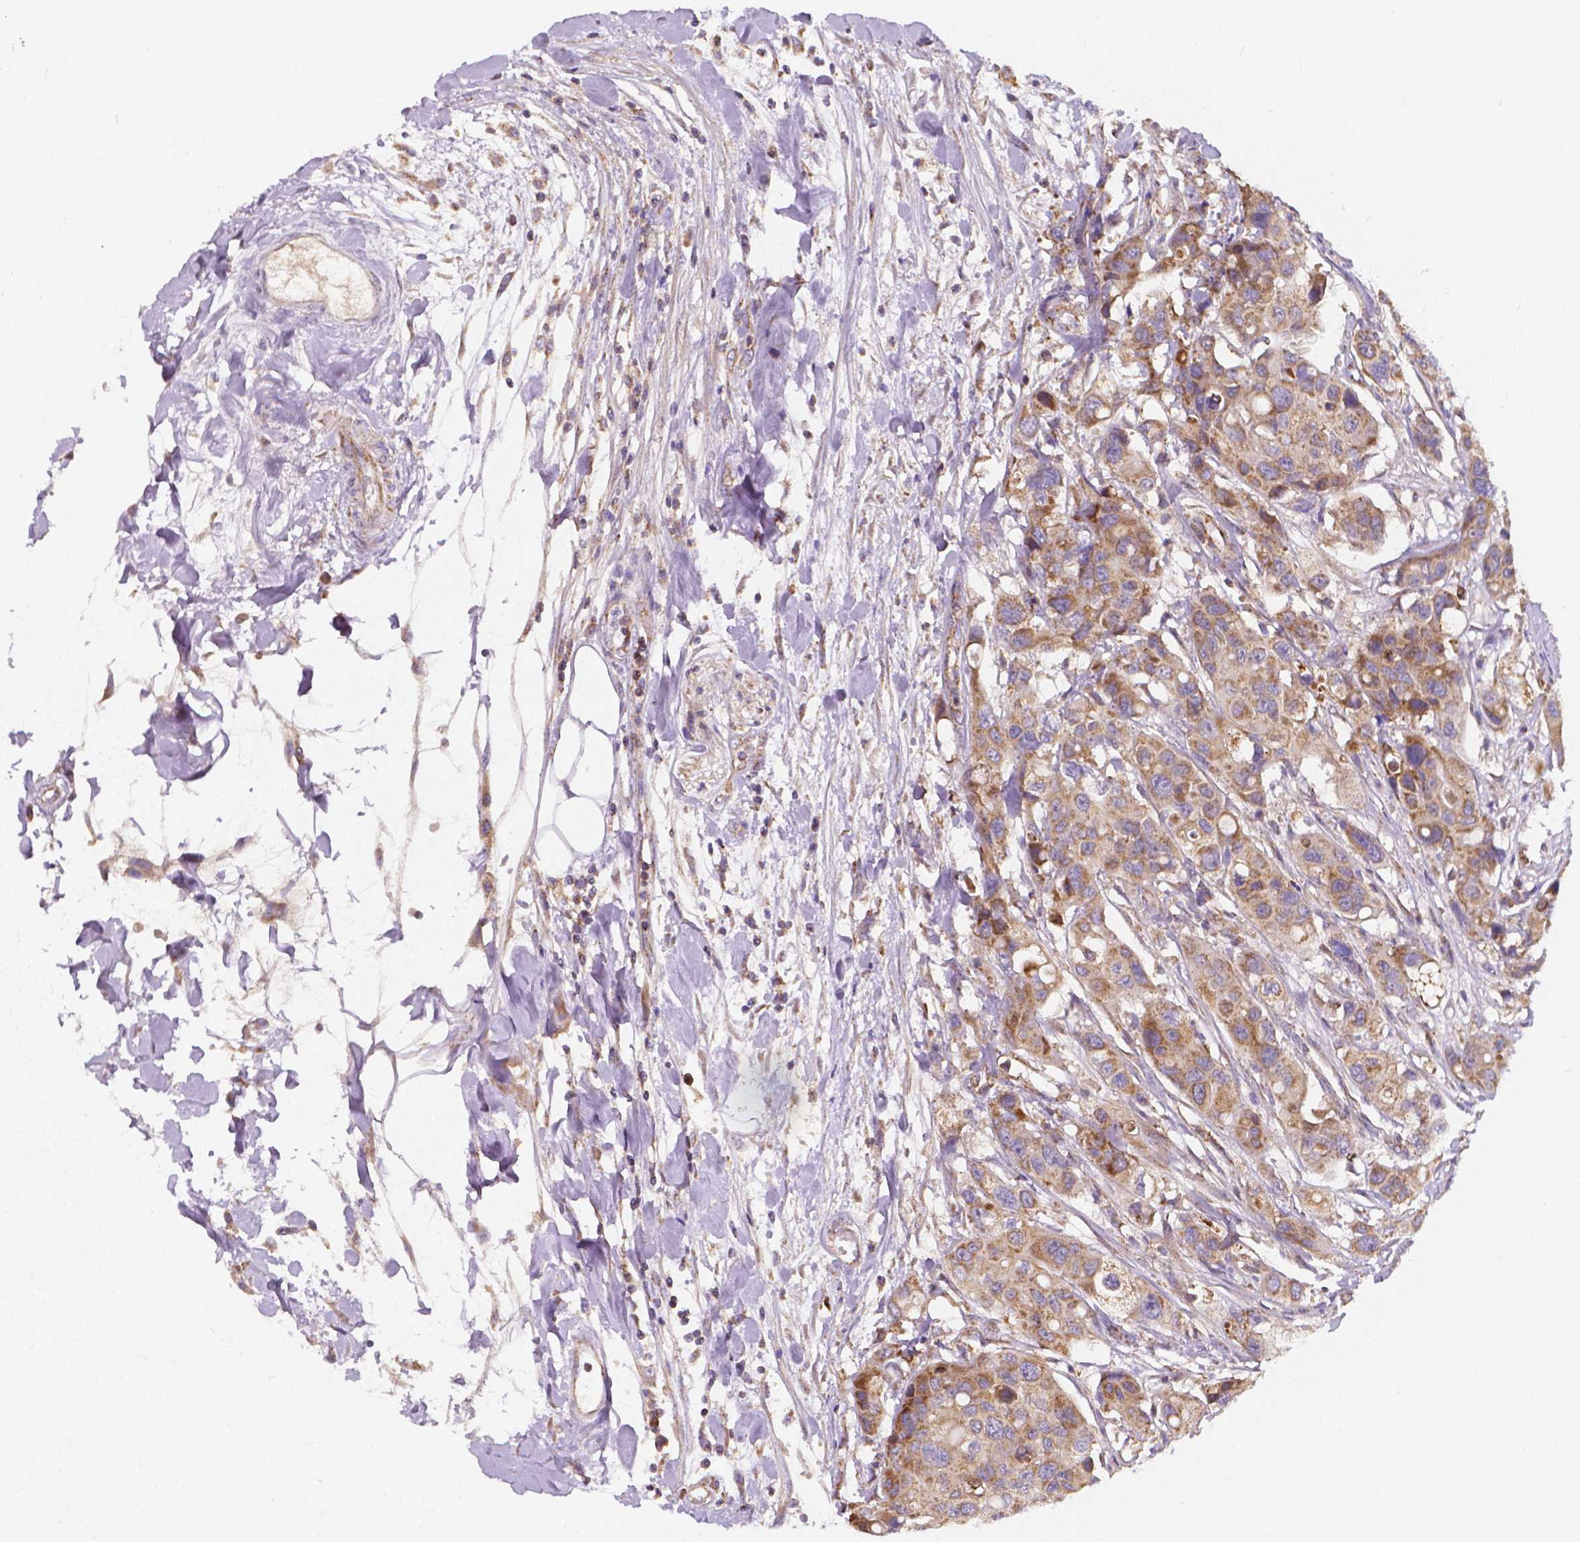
{"staining": {"intensity": "moderate", "quantity": ">75%", "location": "cytoplasmic/membranous"}, "tissue": "colorectal cancer", "cell_type": "Tumor cells", "image_type": "cancer", "snomed": [{"axis": "morphology", "description": "Adenocarcinoma, NOS"}, {"axis": "topography", "description": "Colon"}], "caption": "The photomicrograph demonstrates immunohistochemical staining of colorectal cancer (adenocarcinoma). There is moderate cytoplasmic/membranous expression is identified in about >75% of tumor cells.", "gene": "SNCAIP", "patient": {"sex": "male", "age": 77}}